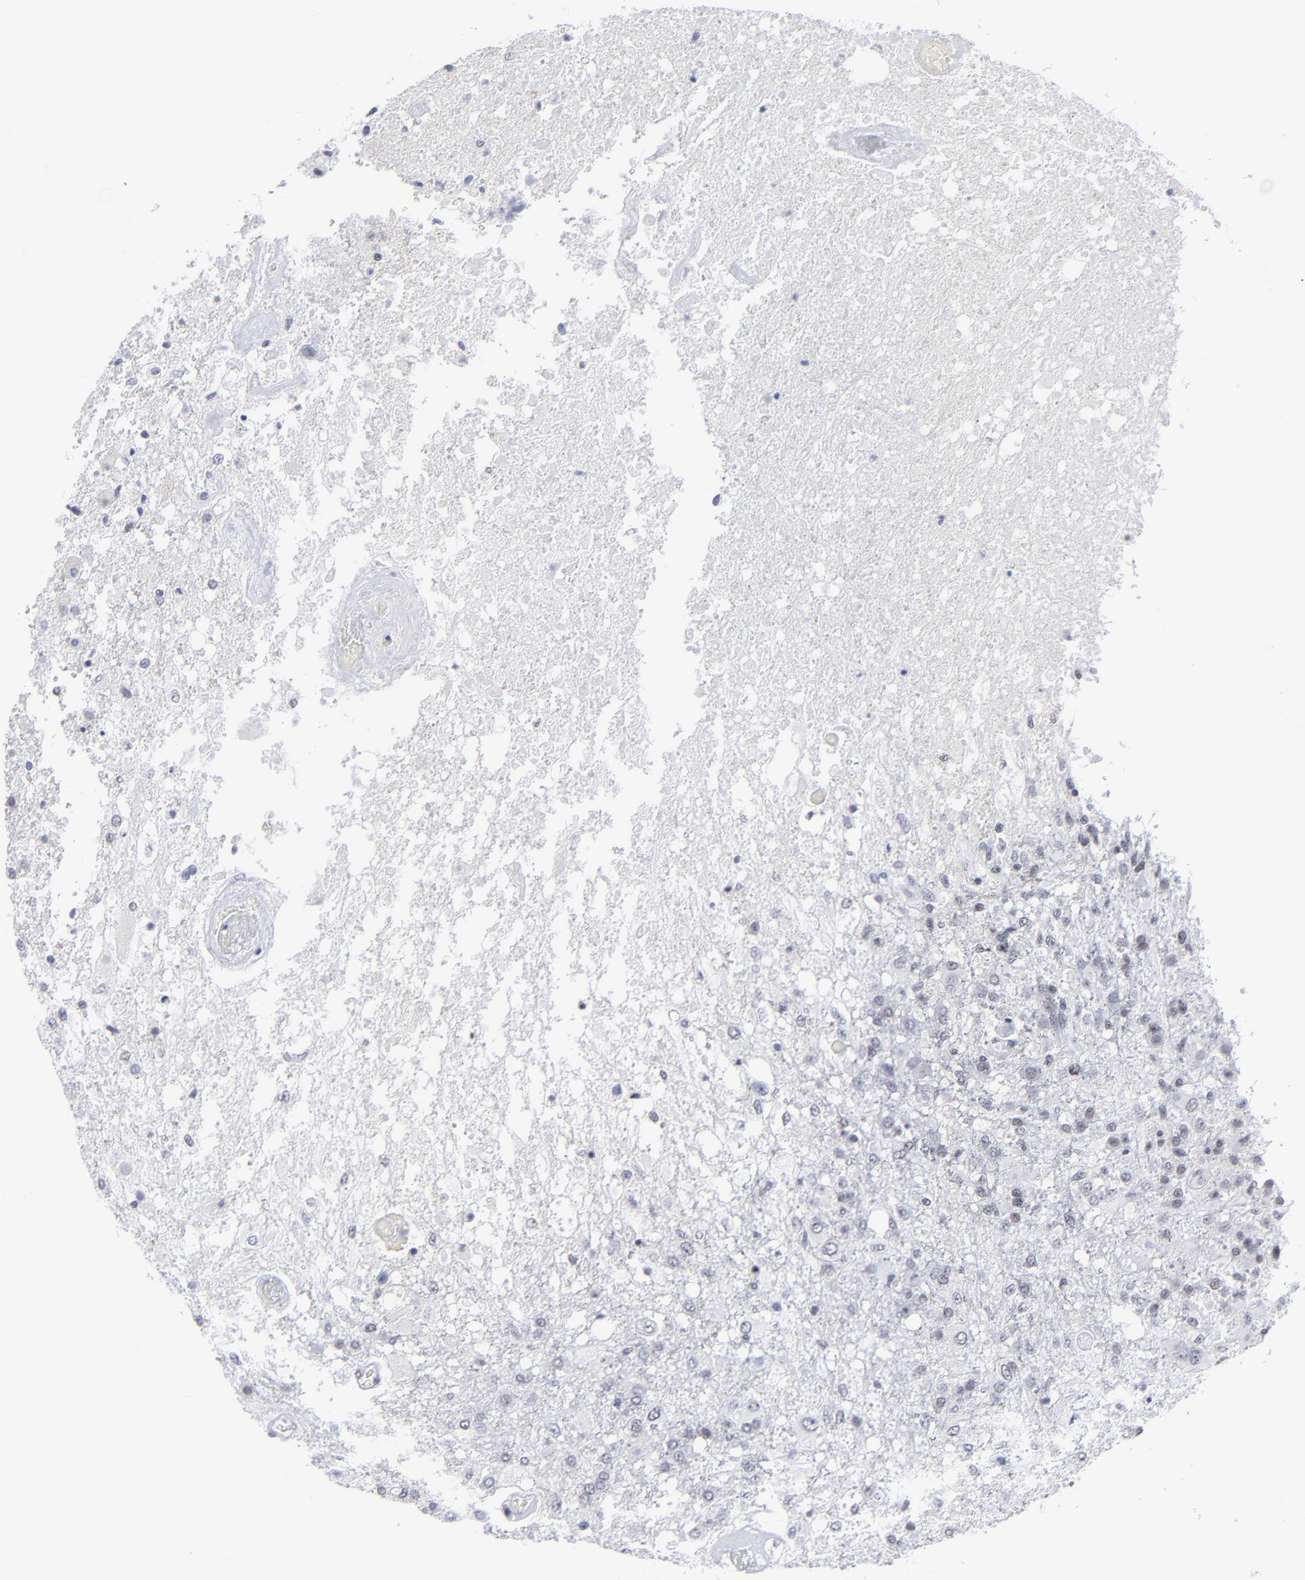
{"staining": {"intensity": "weak", "quantity": "25%-75%", "location": "nuclear"}, "tissue": "glioma", "cell_type": "Tumor cells", "image_type": "cancer", "snomed": [{"axis": "morphology", "description": "Glioma, malignant, High grade"}, {"axis": "topography", "description": "Cerebral cortex"}], "caption": "Protein expression analysis of malignant glioma (high-grade) reveals weak nuclear staining in approximately 25%-75% of tumor cells.", "gene": "SP2", "patient": {"sex": "male", "age": 79}}